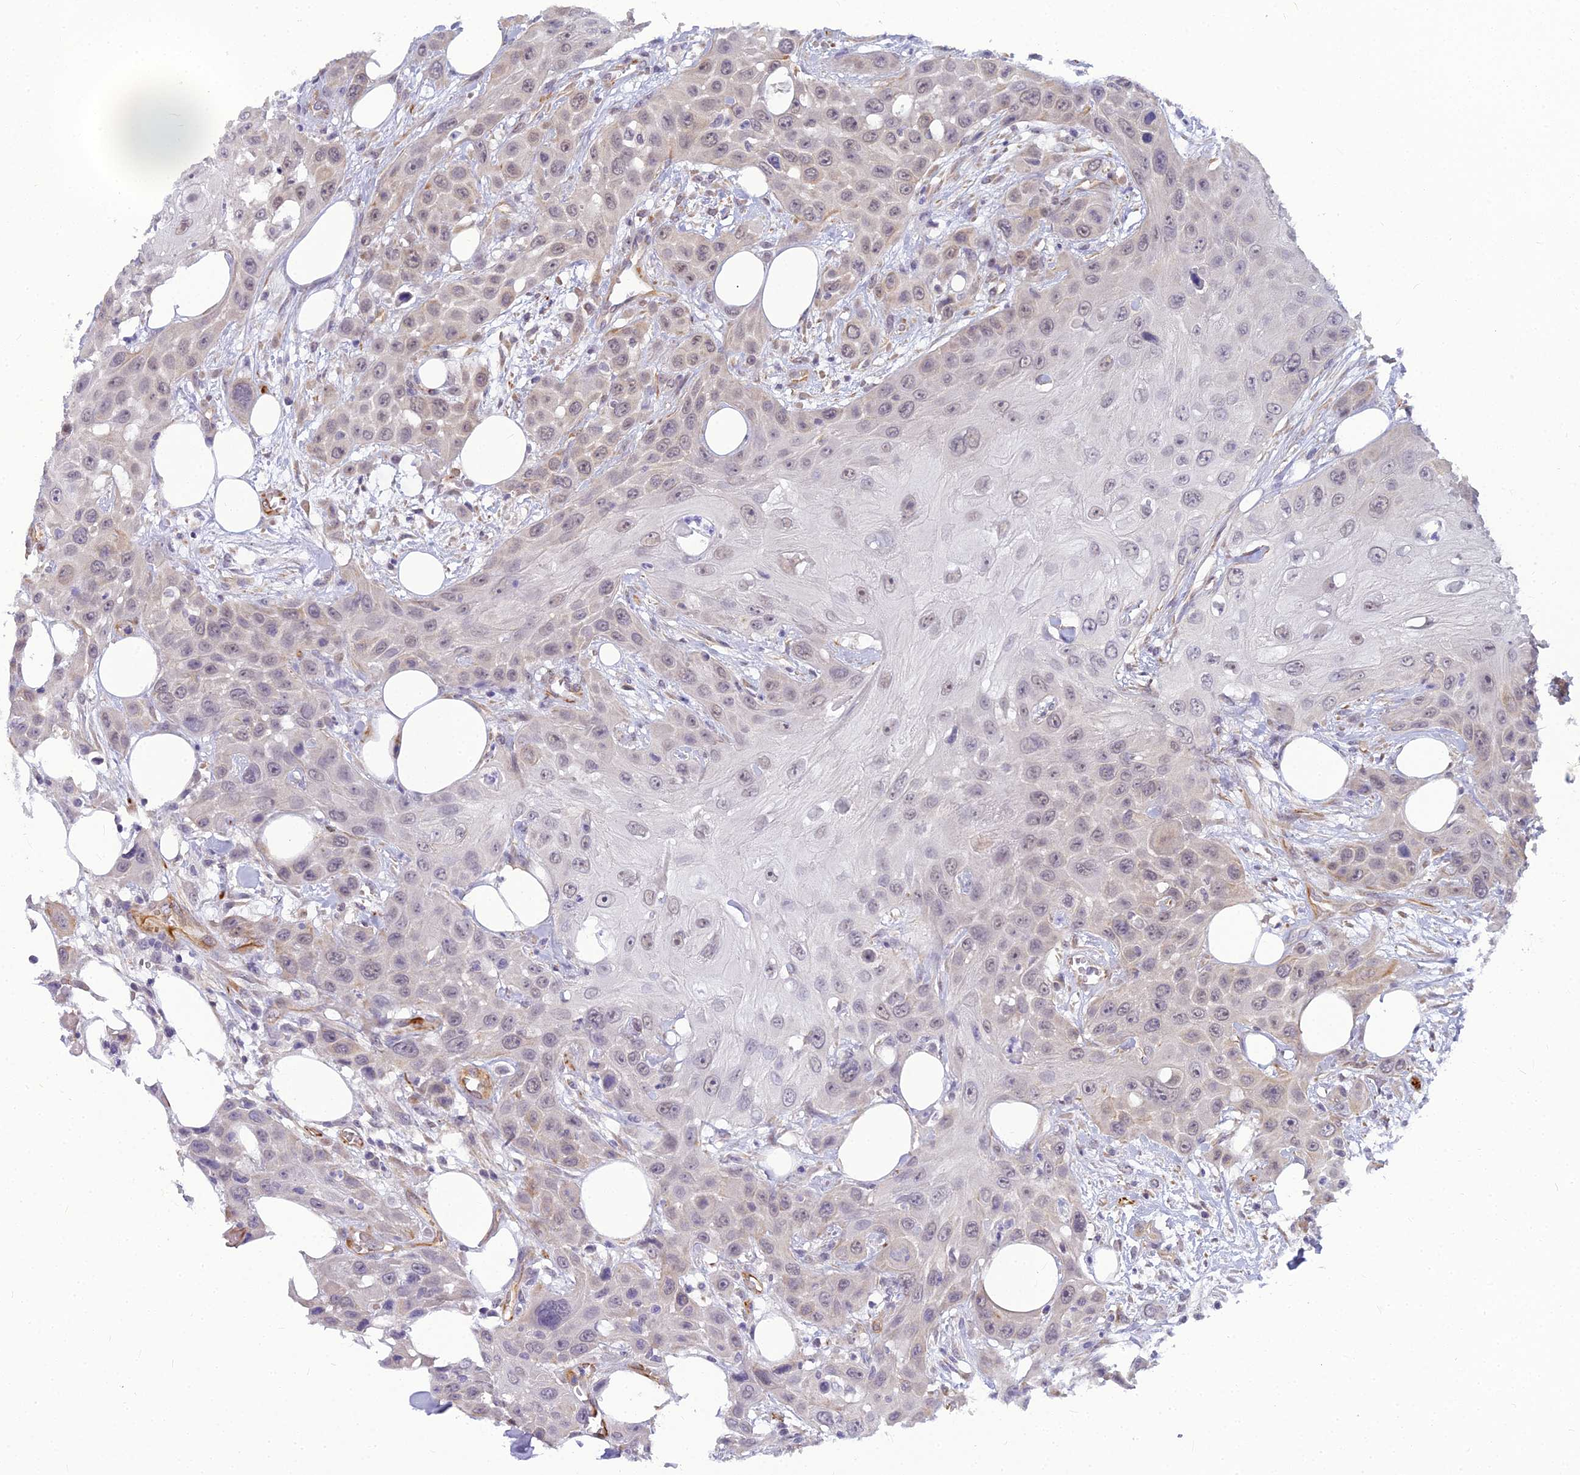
{"staining": {"intensity": "weak", "quantity": "25%-75%", "location": "nuclear"}, "tissue": "head and neck cancer", "cell_type": "Tumor cells", "image_type": "cancer", "snomed": [{"axis": "morphology", "description": "Squamous cell carcinoma, NOS"}, {"axis": "topography", "description": "Head-Neck"}], "caption": "Tumor cells reveal low levels of weak nuclear staining in approximately 25%-75% of cells in human squamous cell carcinoma (head and neck). Using DAB (3,3'-diaminobenzidine) (brown) and hematoxylin (blue) stains, captured at high magnification using brightfield microscopy.", "gene": "RGL3", "patient": {"sex": "male", "age": 81}}